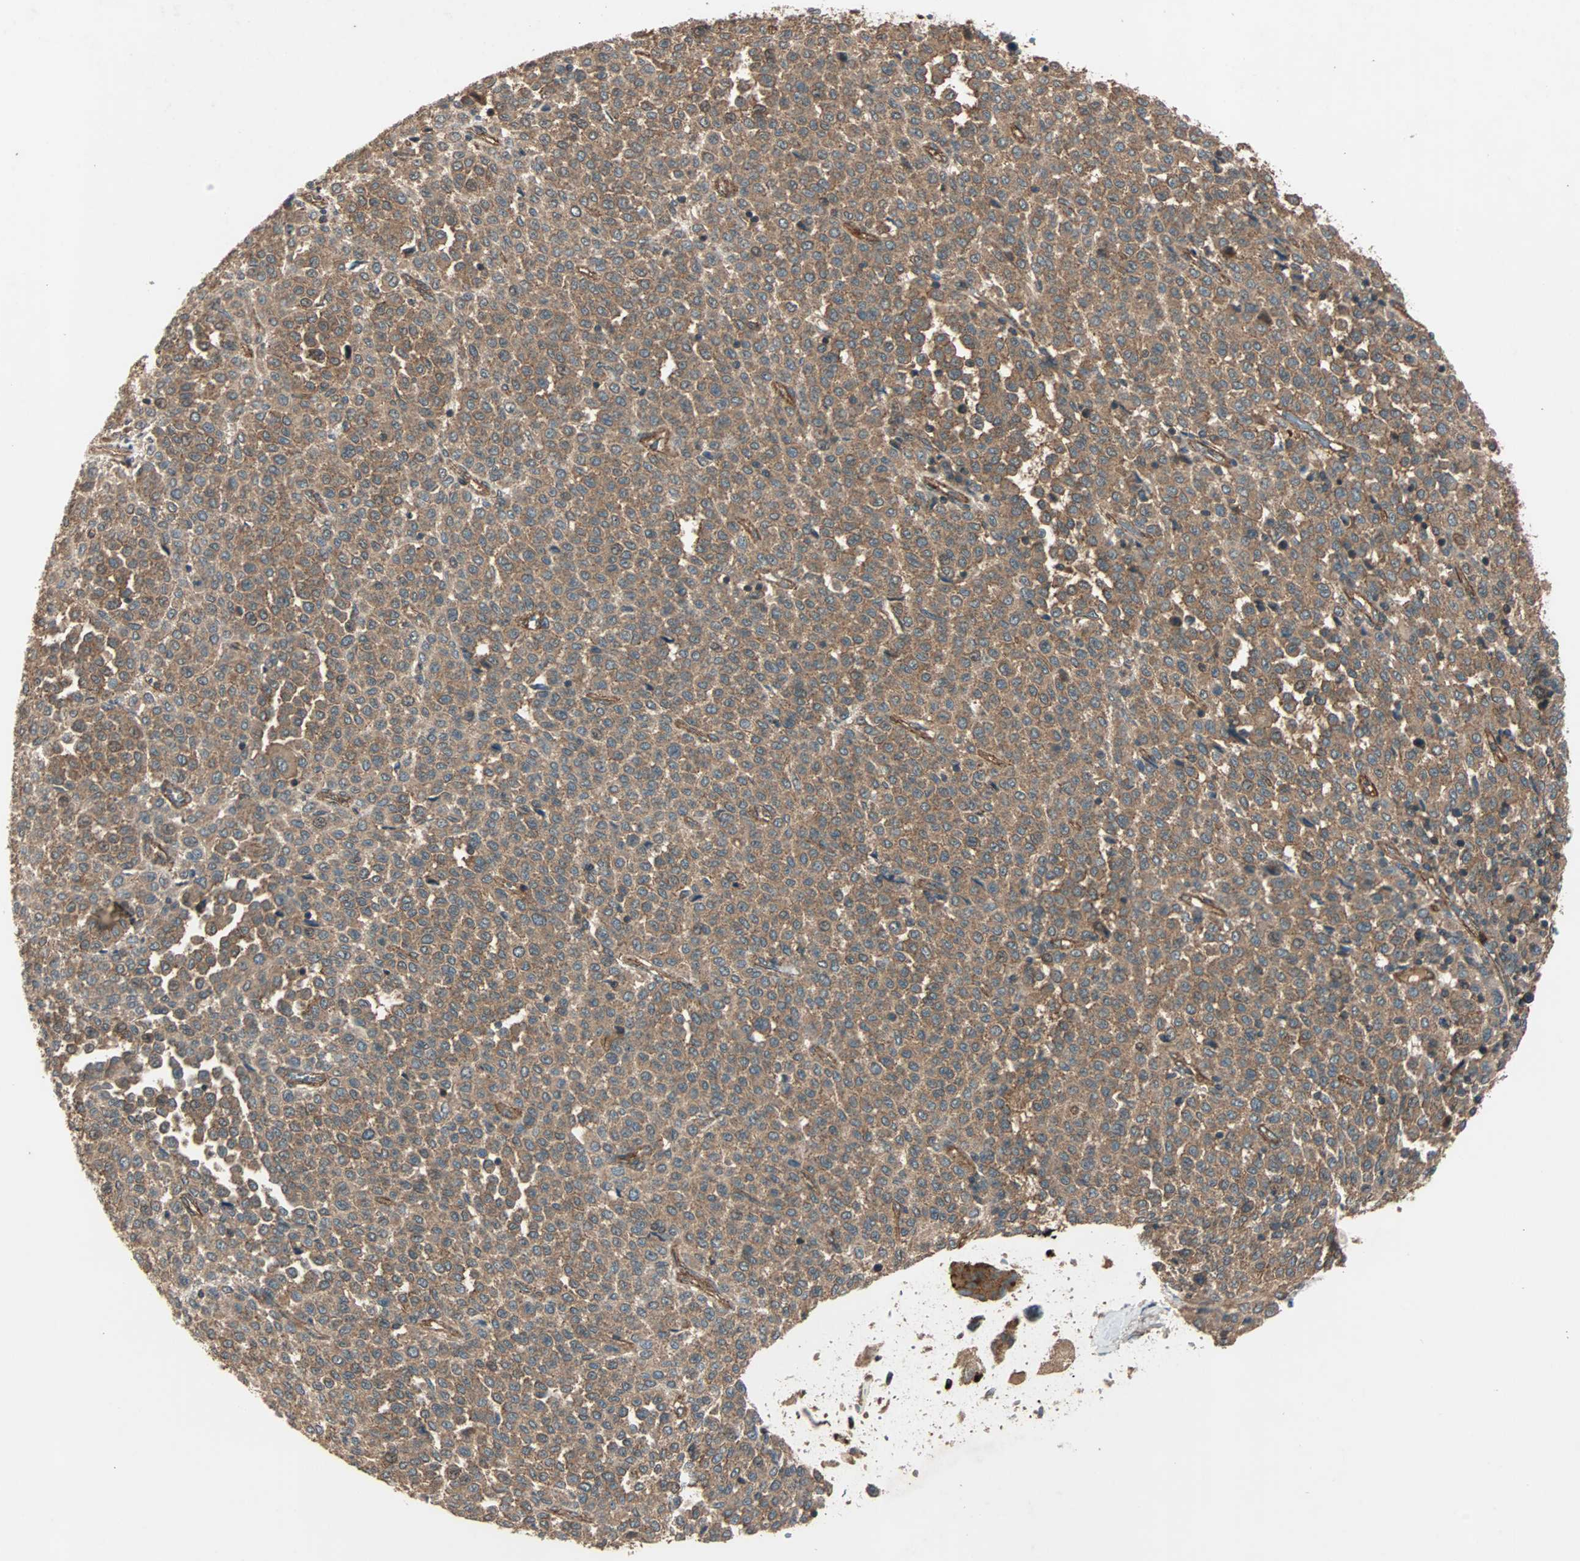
{"staining": {"intensity": "moderate", "quantity": ">75%", "location": "cytoplasmic/membranous"}, "tissue": "melanoma", "cell_type": "Tumor cells", "image_type": "cancer", "snomed": [{"axis": "morphology", "description": "Malignant melanoma, Metastatic site"}, {"axis": "topography", "description": "Pancreas"}], "caption": "The photomicrograph displays a brown stain indicating the presence of a protein in the cytoplasmic/membranous of tumor cells in melanoma.", "gene": "GCK", "patient": {"sex": "female", "age": 30}}